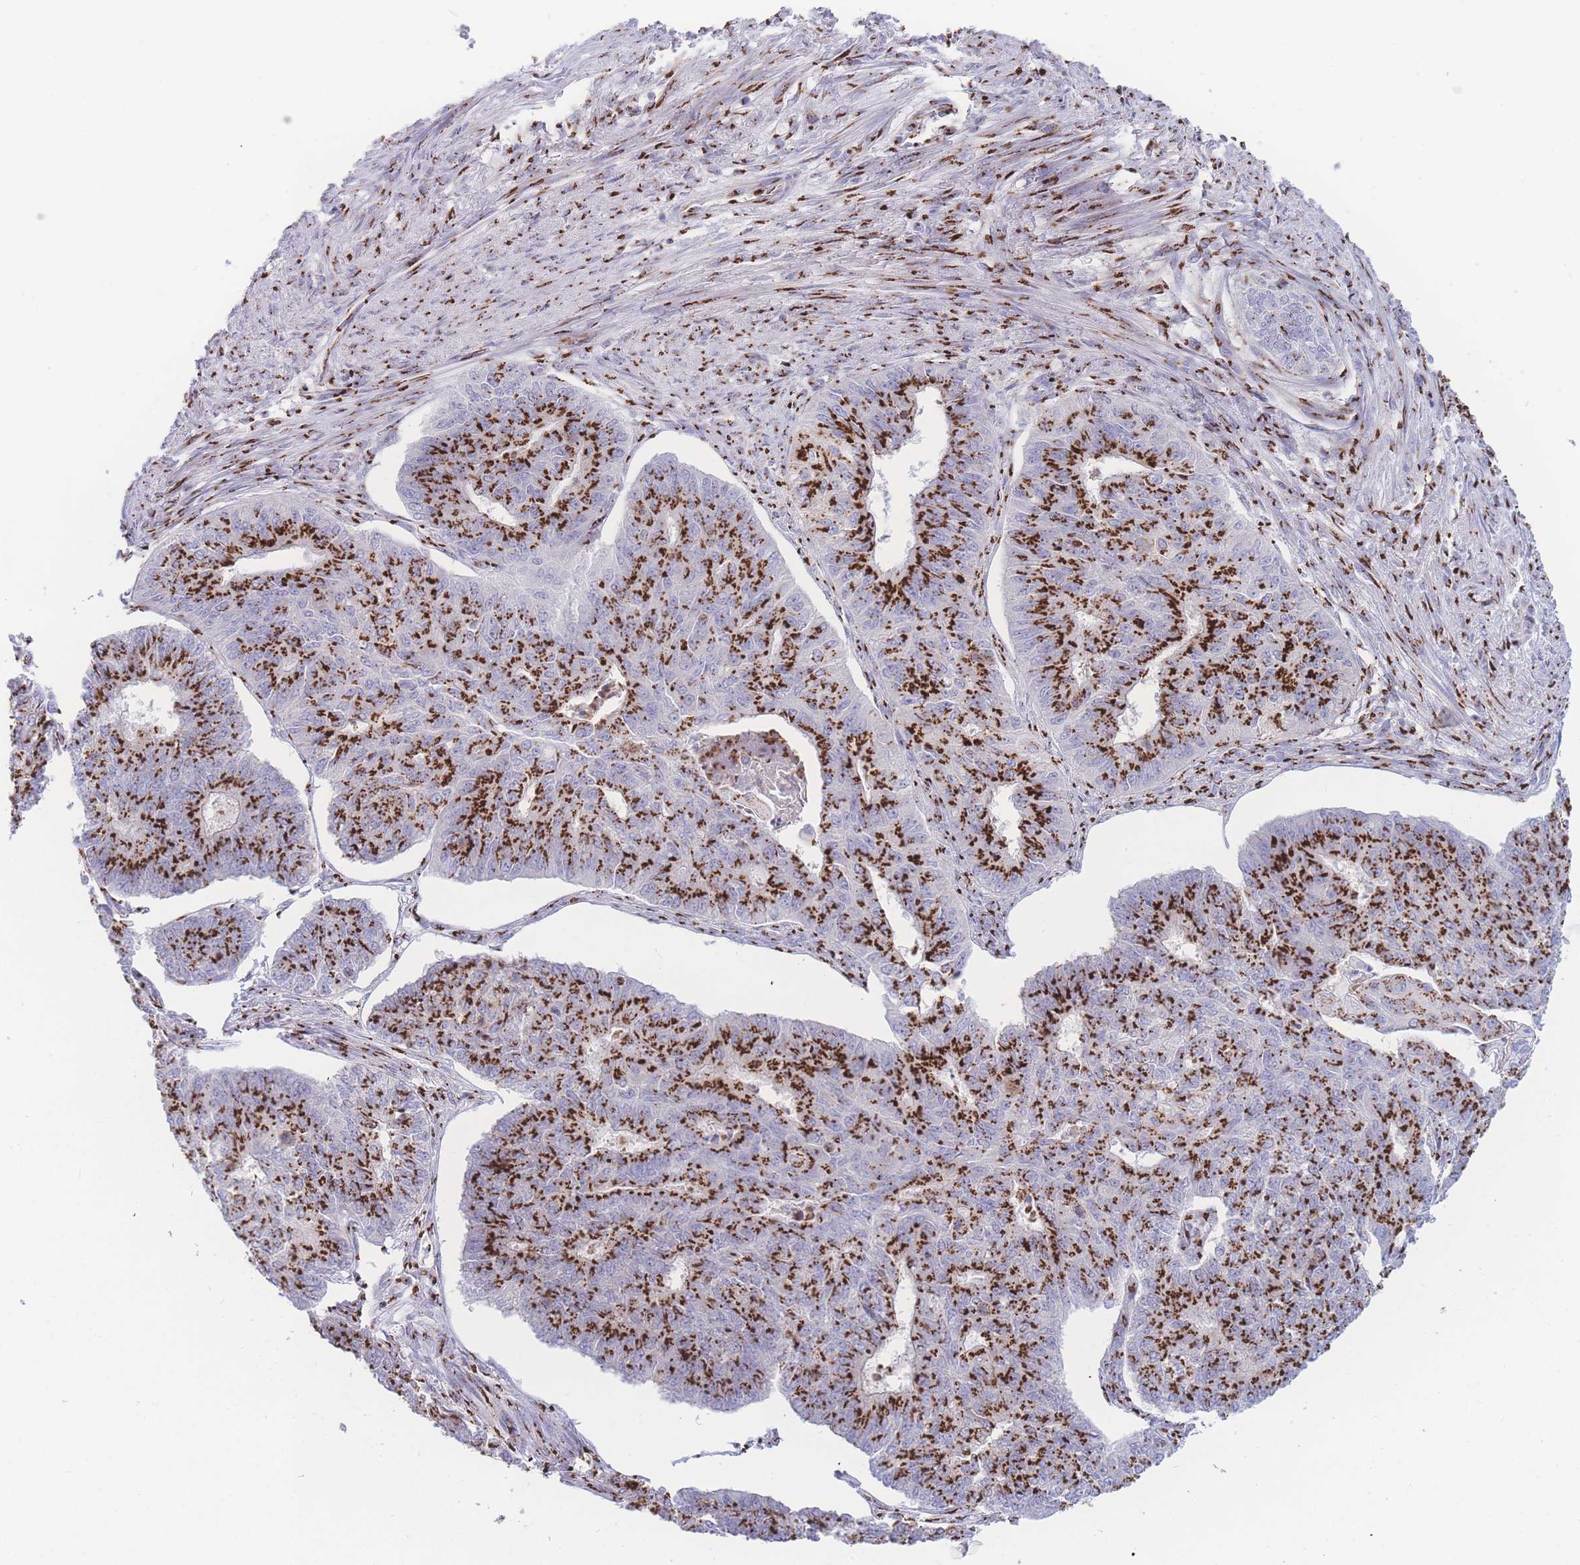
{"staining": {"intensity": "strong", "quantity": ">75%", "location": "cytoplasmic/membranous"}, "tissue": "endometrial cancer", "cell_type": "Tumor cells", "image_type": "cancer", "snomed": [{"axis": "morphology", "description": "Adenocarcinoma, NOS"}, {"axis": "topography", "description": "Endometrium"}], "caption": "Approximately >75% of tumor cells in endometrial cancer show strong cytoplasmic/membranous protein expression as visualized by brown immunohistochemical staining.", "gene": "GOLM2", "patient": {"sex": "female", "age": 32}}